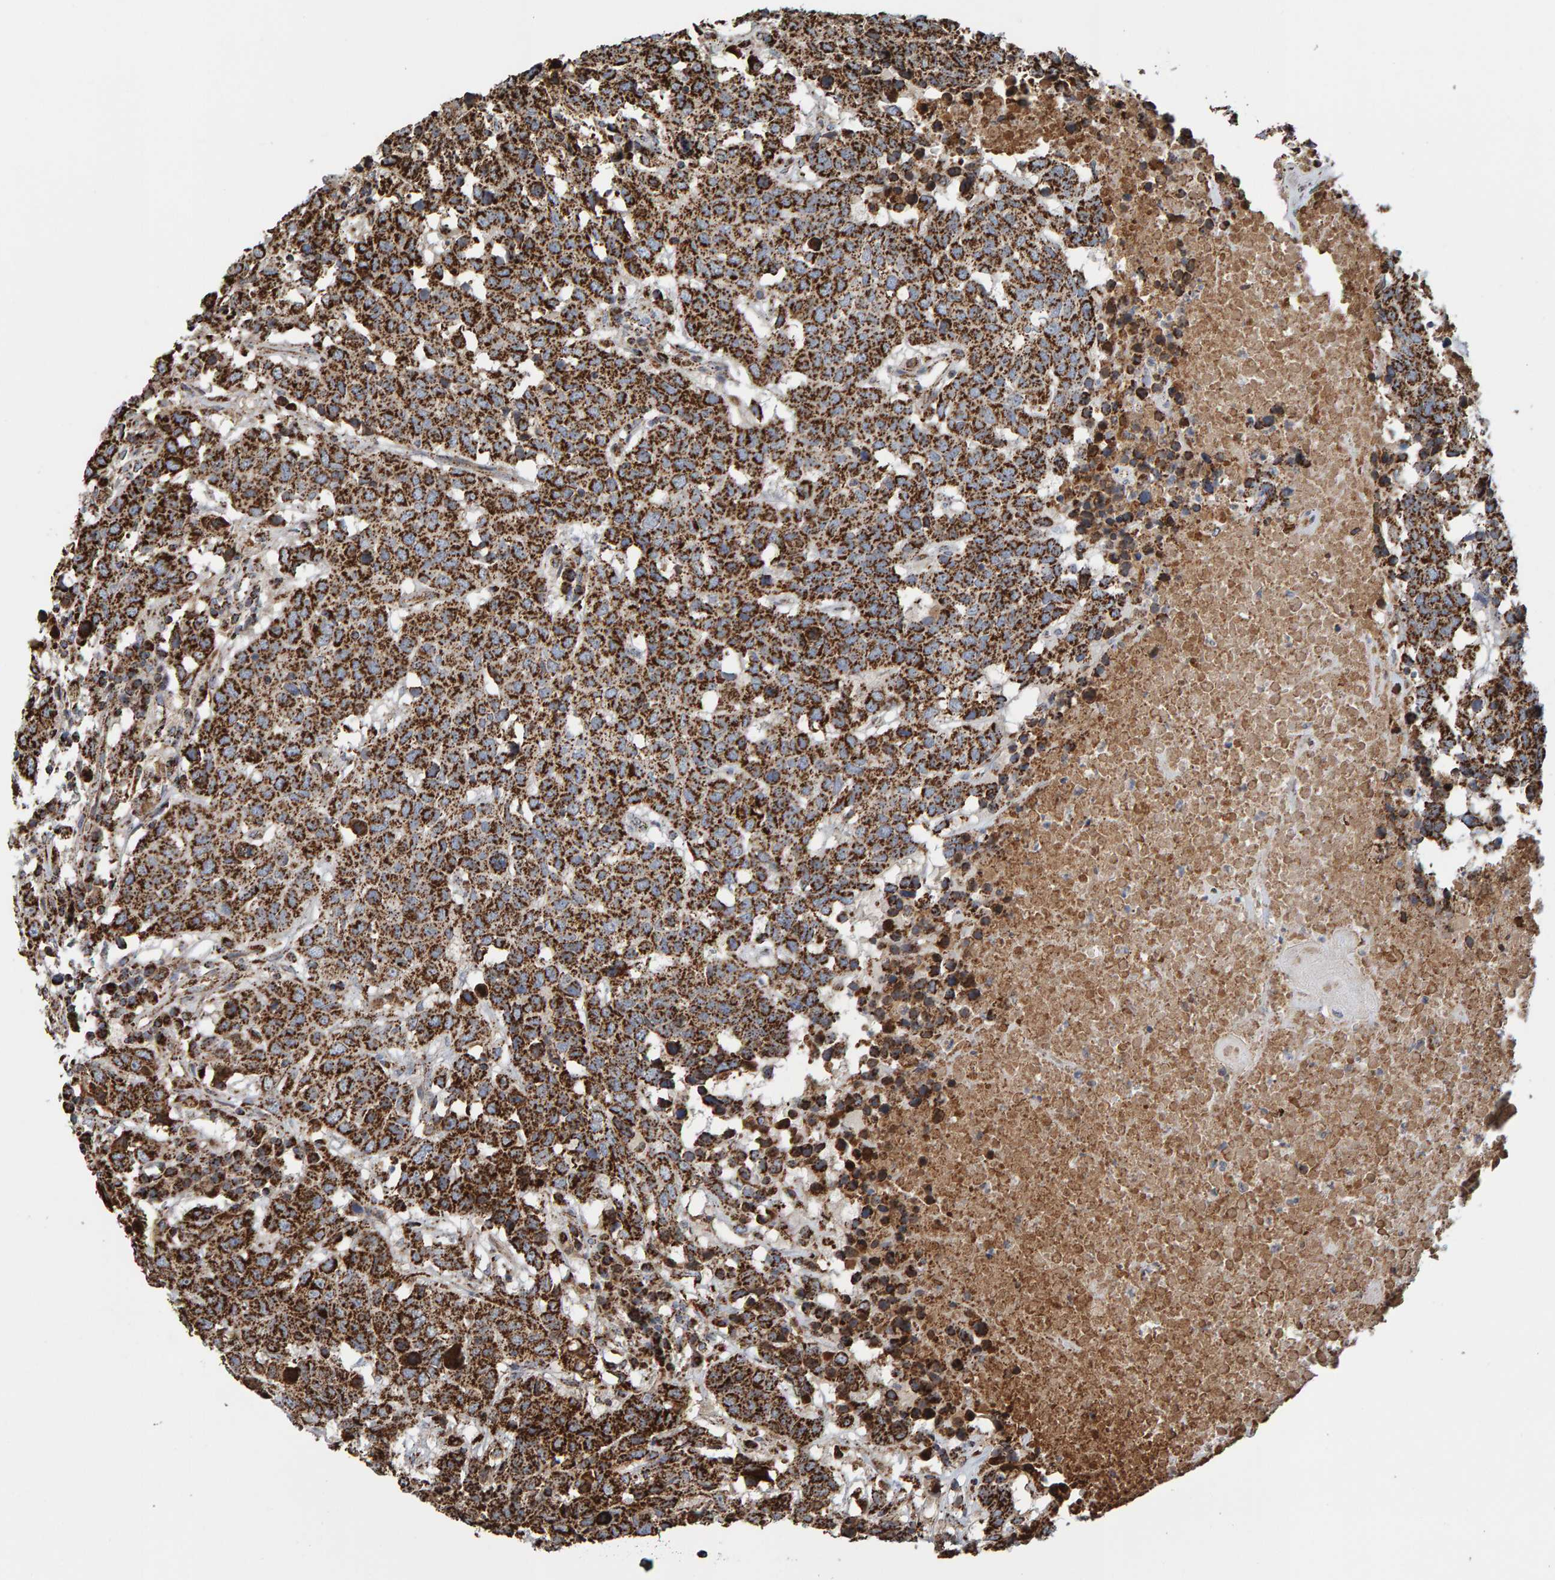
{"staining": {"intensity": "strong", "quantity": ">75%", "location": "cytoplasmic/membranous"}, "tissue": "head and neck cancer", "cell_type": "Tumor cells", "image_type": "cancer", "snomed": [{"axis": "morphology", "description": "Squamous cell carcinoma, NOS"}, {"axis": "topography", "description": "Head-Neck"}], "caption": "Tumor cells reveal high levels of strong cytoplasmic/membranous staining in approximately >75% of cells in human squamous cell carcinoma (head and neck).", "gene": "MRPL45", "patient": {"sex": "male", "age": 66}}